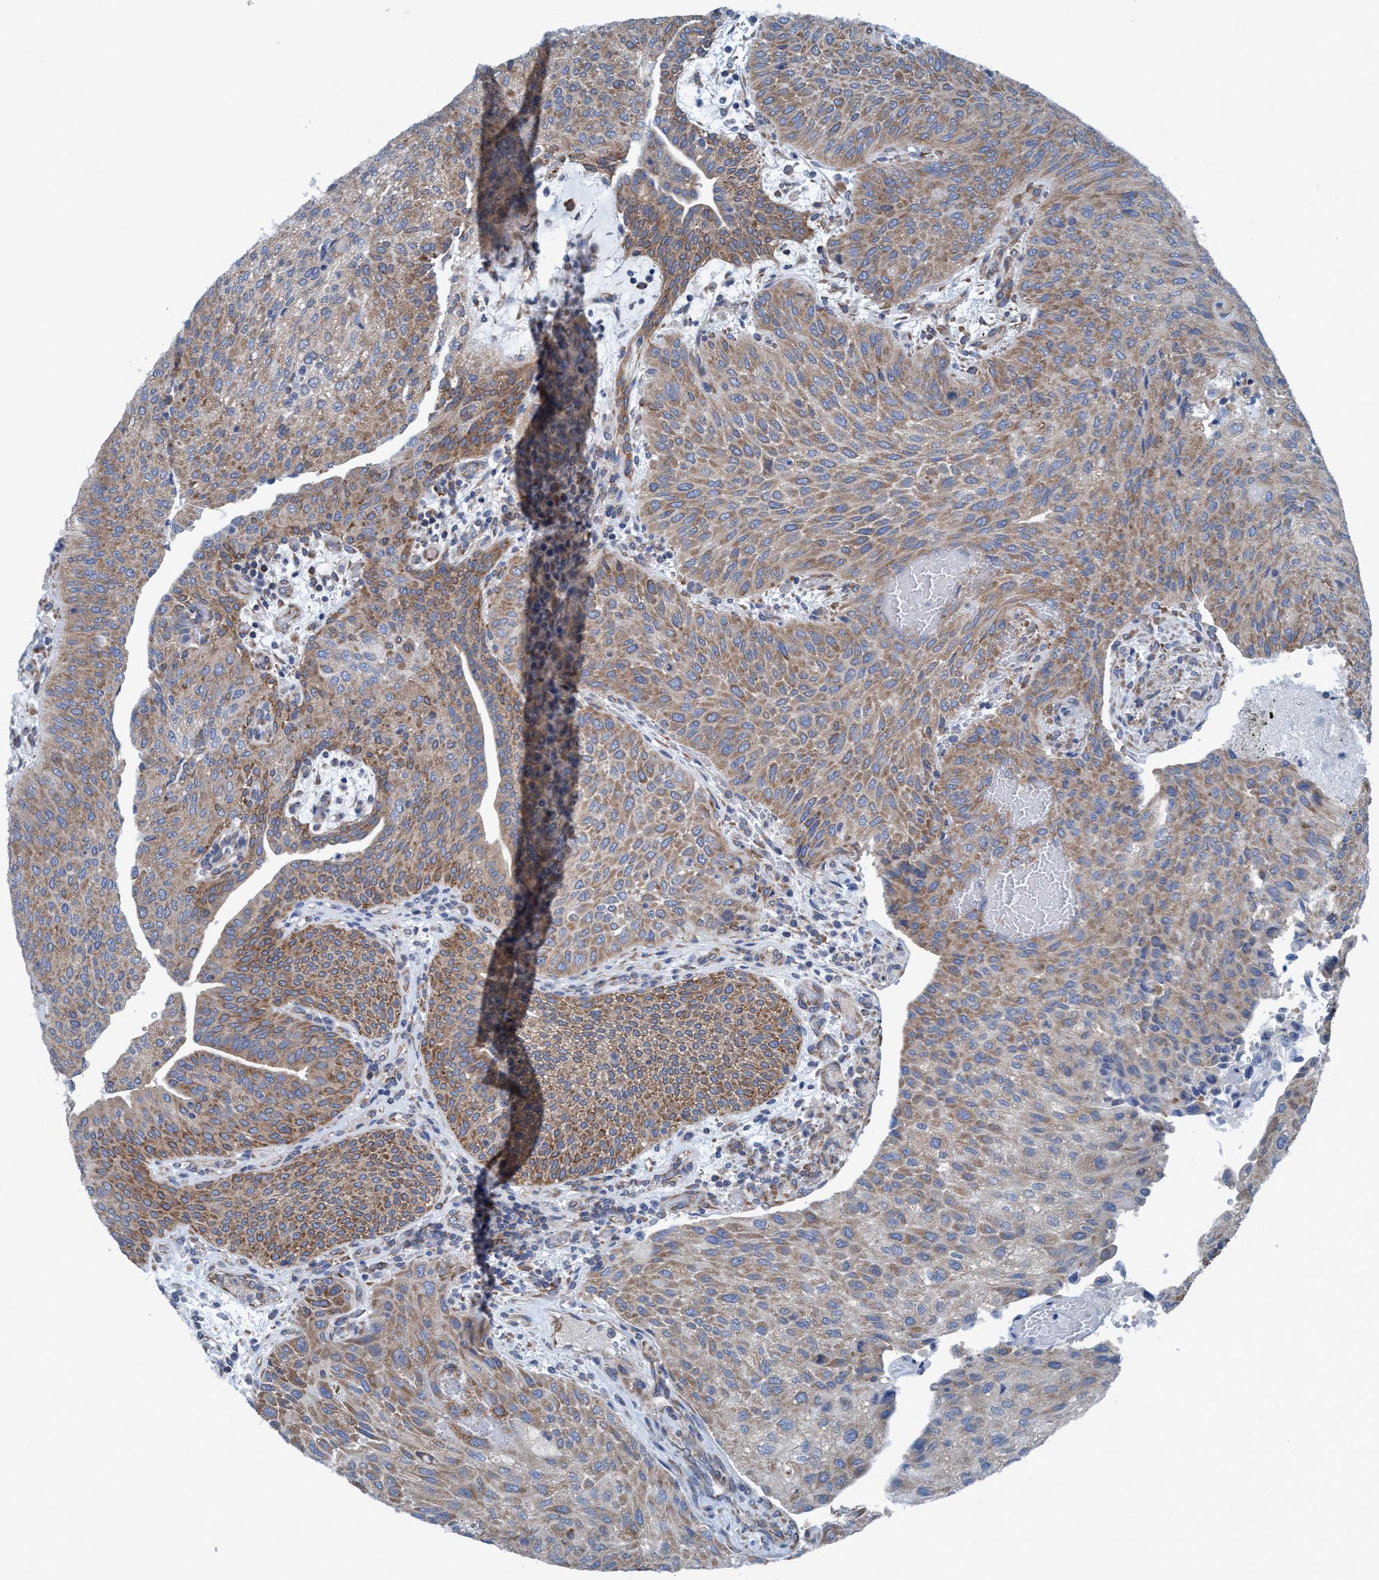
{"staining": {"intensity": "weak", "quantity": ">75%", "location": "cytoplasmic/membranous"}, "tissue": "urothelial cancer", "cell_type": "Tumor cells", "image_type": "cancer", "snomed": [{"axis": "morphology", "description": "Urothelial carcinoma, Low grade"}, {"axis": "morphology", "description": "Urothelial carcinoma, High grade"}, {"axis": "topography", "description": "Urinary bladder"}], "caption": "Immunohistochemical staining of human urothelial cancer reveals weak cytoplasmic/membranous protein positivity in approximately >75% of tumor cells.", "gene": "NMT1", "patient": {"sex": "male", "age": 35}}